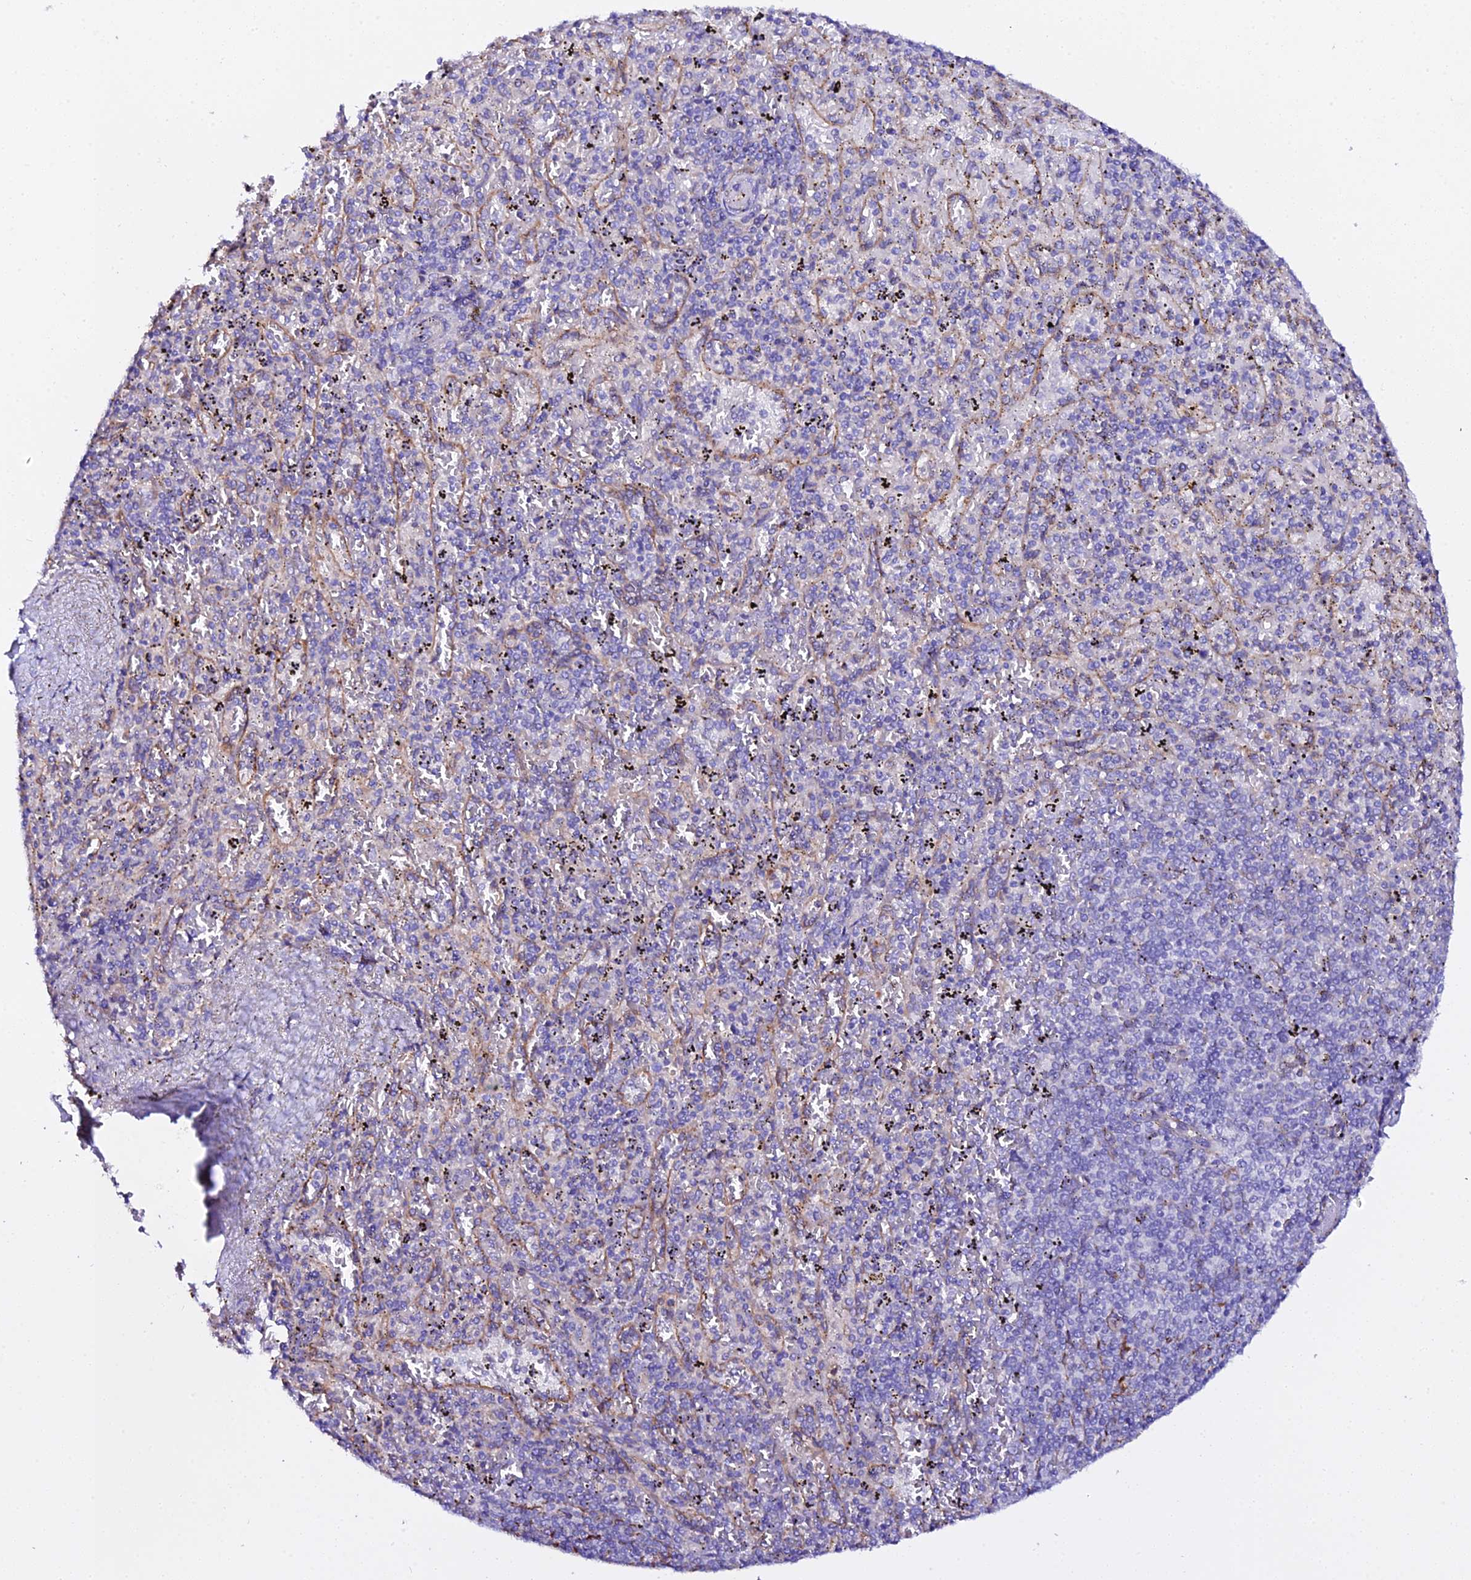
{"staining": {"intensity": "negative", "quantity": "none", "location": "none"}, "tissue": "spleen", "cell_type": "Cells in red pulp", "image_type": "normal", "snomed": [{"axis": "morphology", "description": "Normal tissue, NOS"}, {"axis": "topography", "description": "Spleen"}], "caption": "Immunohistochemistry photomicrograph of normal human spleen stained for a protein (brown), which demonstrates no positivity in cells in red pulp. (Immunohistochemistry, brightfield microscopy, high magnification).", "gene": "CFAP45", "patient": {"sex": "male", "age": 82}}